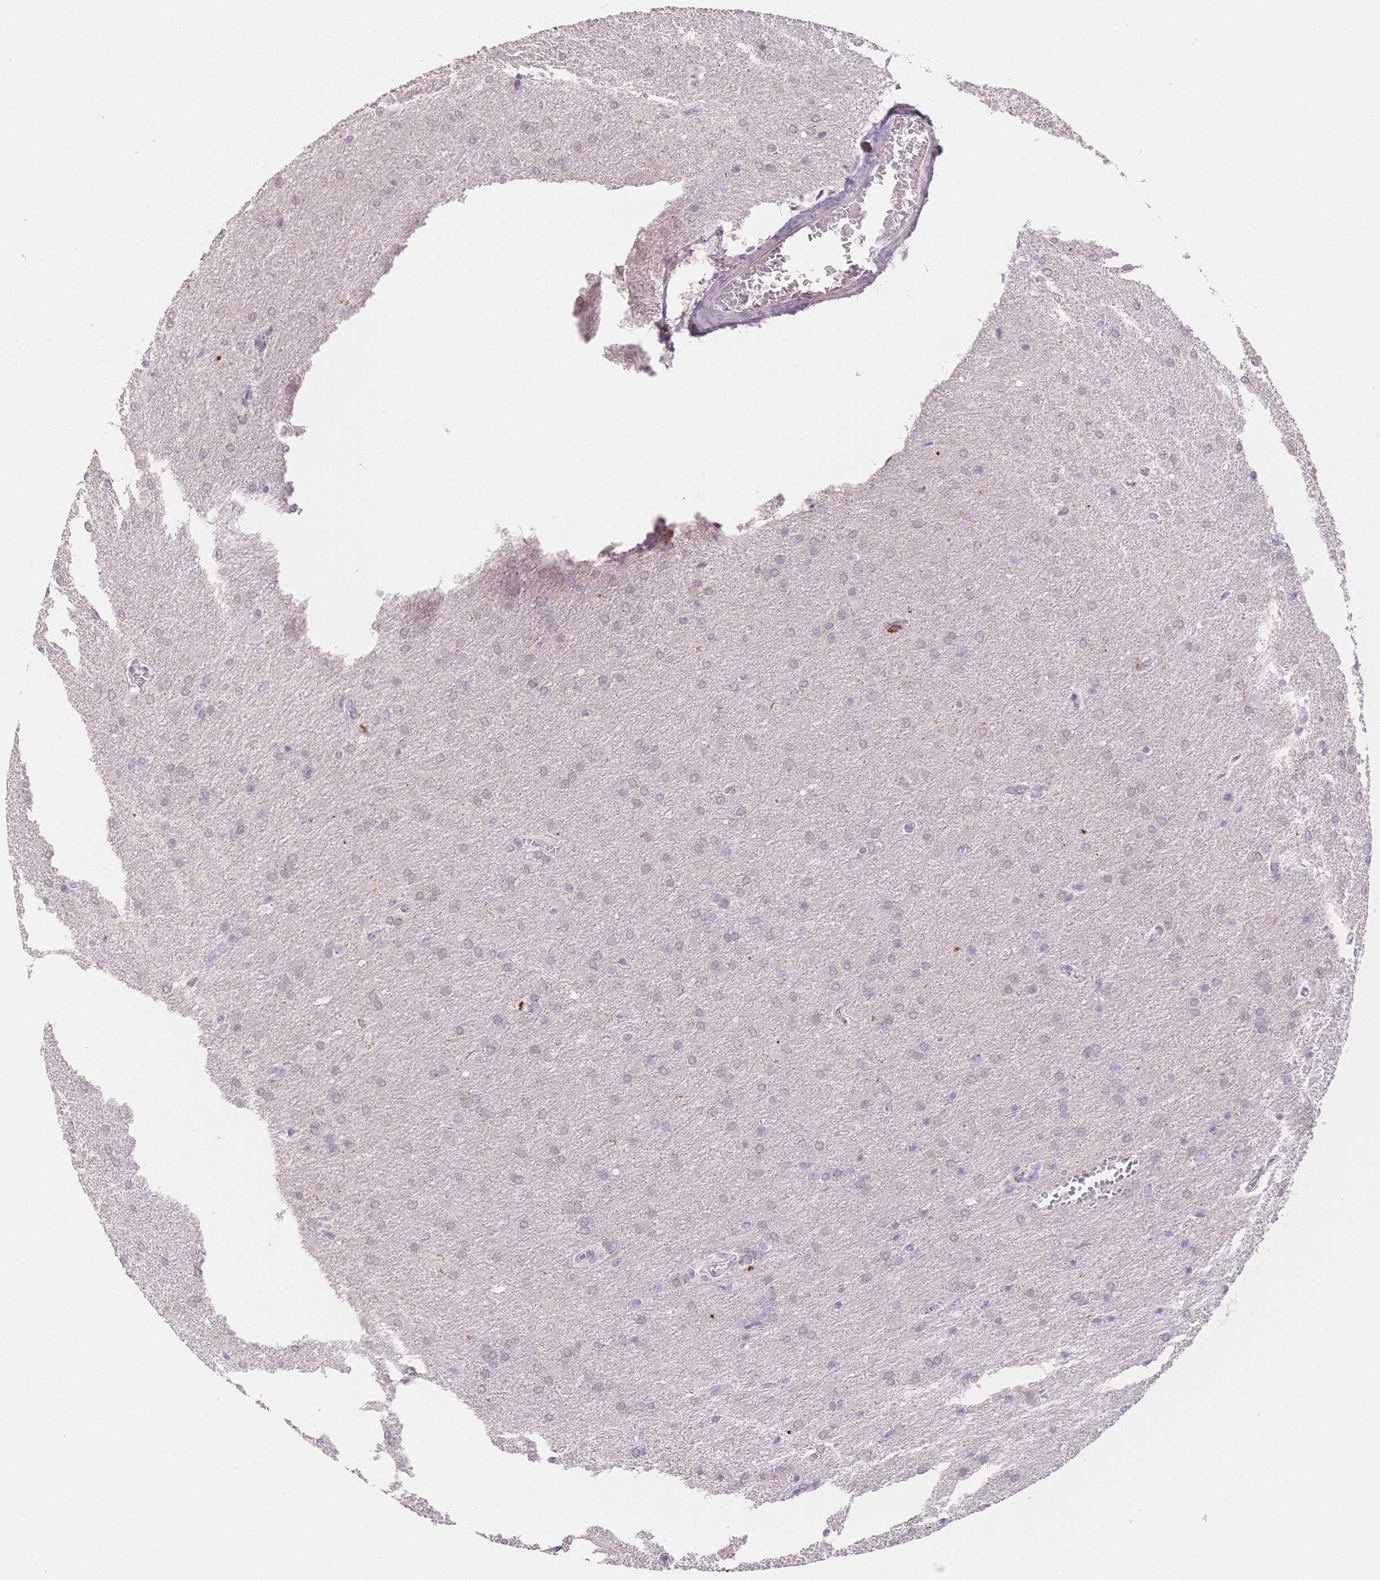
{"staining": {"intensity": "negative", "quantity": "none", "location": "none"}, "tissue": "glioma", "cell_type": "Tumor cells", "image_type": "cancer", "snomed": [{"axis": "morphology", "description": "Glioma, malignant, High grade"}, {"axis": "topography", "description": "Brain"}], "caption": "This is an IHC micrograph of glioma. There is no staining in tumor cells.", "gene": "SUV39H2", "patient": {"sex": "male", "age": 68}}